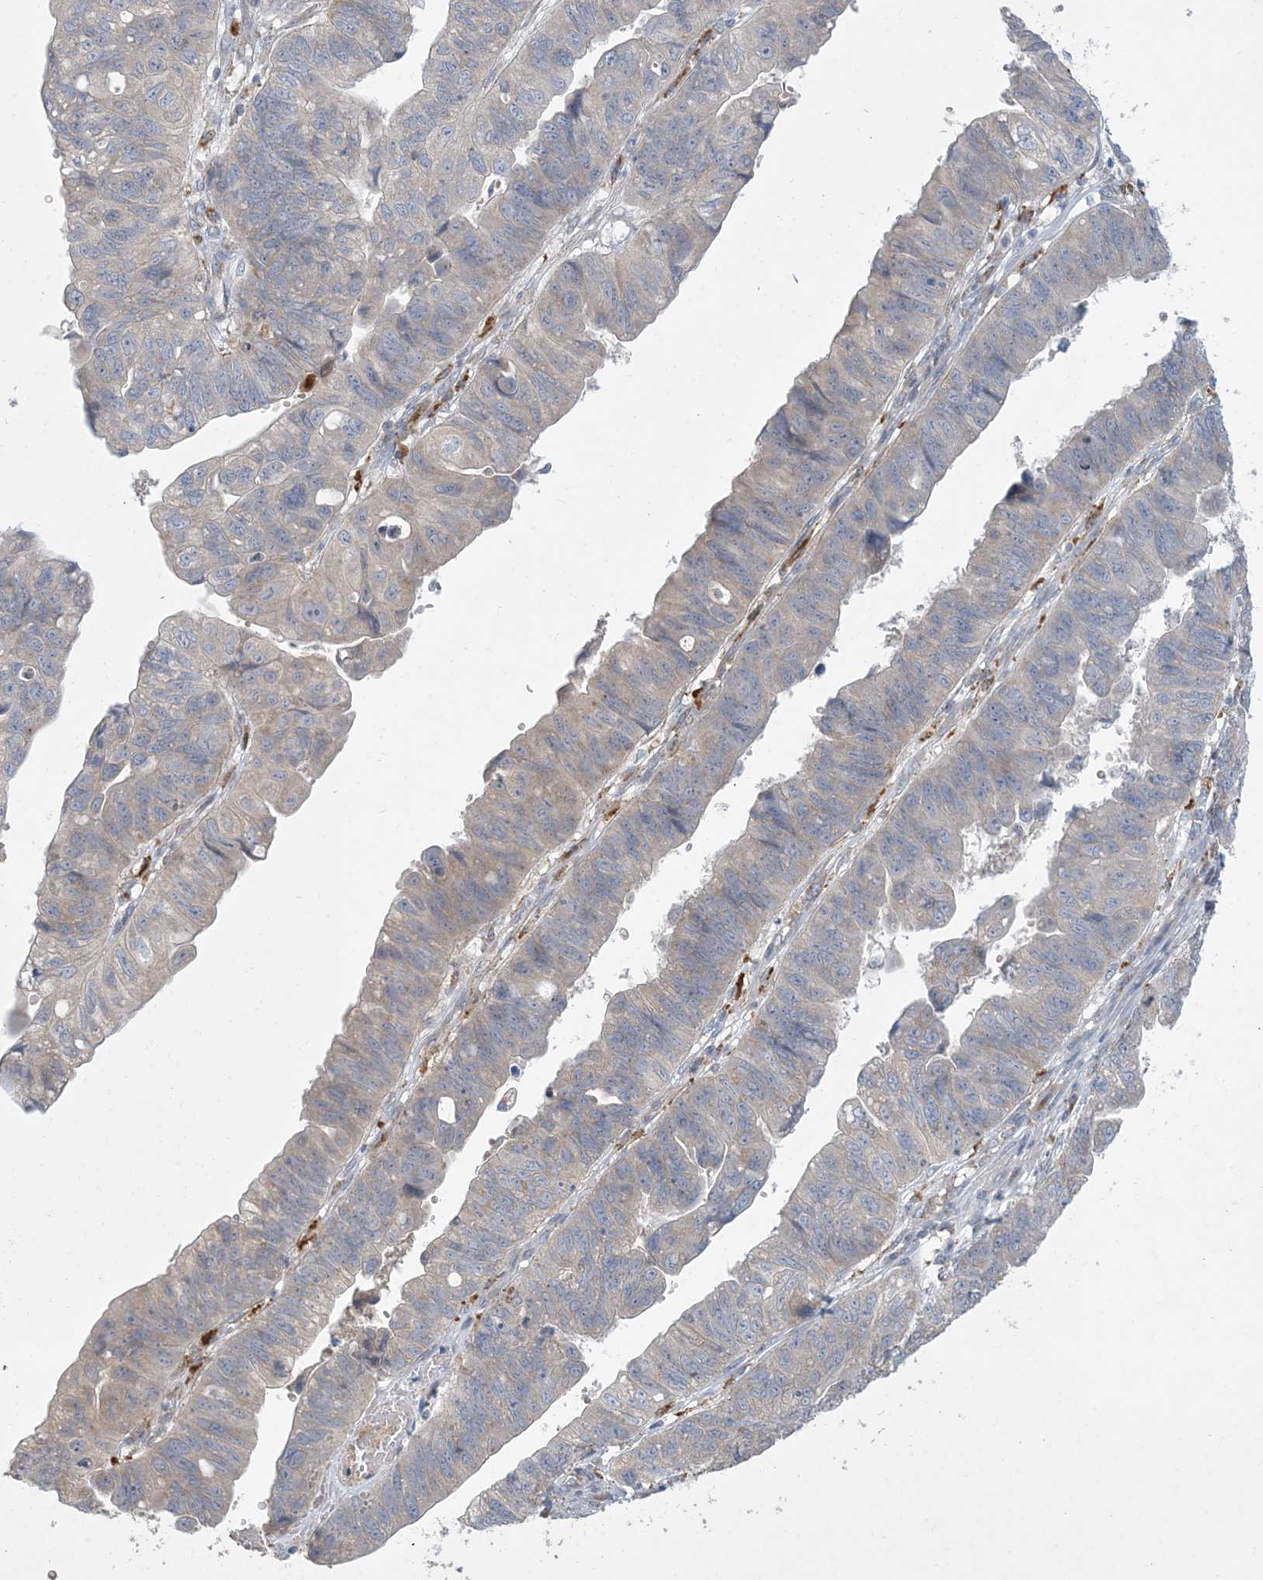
{"staining": {"intensity": "negative", "quantity": "none", "location": "none"}, "tissue": "stomach cancer", "cell_type": "Tumor cells", "image_type": "cancer", "snomed": [{"axis": "morphology", "description": "Adenocarcinoma, NOS"}, {"axis": "topography", "description": "Stomach"}], "caption": "Histopathology image shows no significant protein positivity in tumor cells of adenocarcinoma (stomach).", "gene": "MRPS18A", "patient": {"sex": "male", "age": 59}}